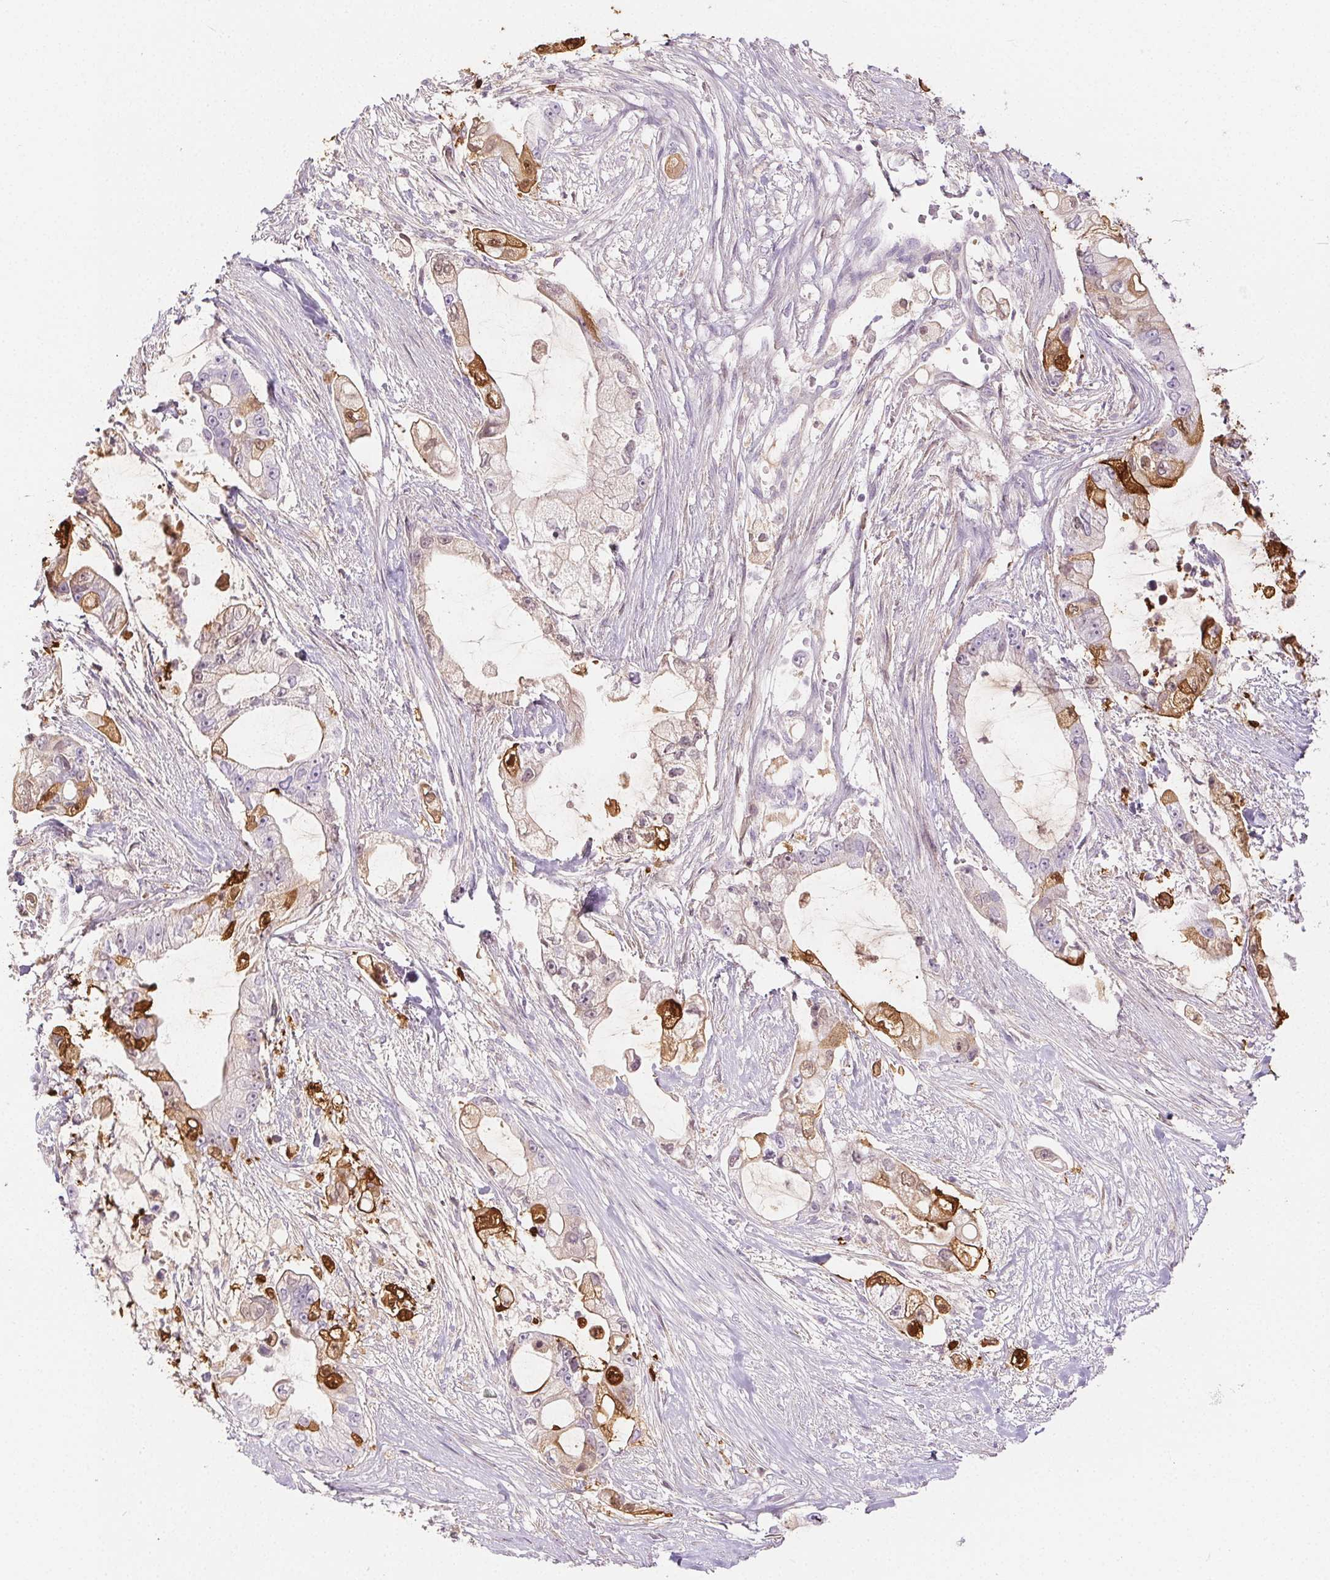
{"staining": {"intensity": "moderate", "quantity": "<25%", "location": "cytoplasmic/membranous,nuclear"}, "tissue": "pancreatic cancer", "cell_type": "Tumor cells", "image_type": "cancer", "snomed": [{"axis": "morphology", "description": "Adenocarcinoma, NOS"}, {"axis": "topography", "description": "Pancreas"}], "caption": "This histopathology image shows immunohistochemistry (IHC) staining of pancreatic adenocarcinoma, with low moderate cytoplasmic/membranous and nuclear positivity in approximately <25% of tumor cells.", "gene": "SPRR3", "patient": {"sex": "female", "age": 69}}